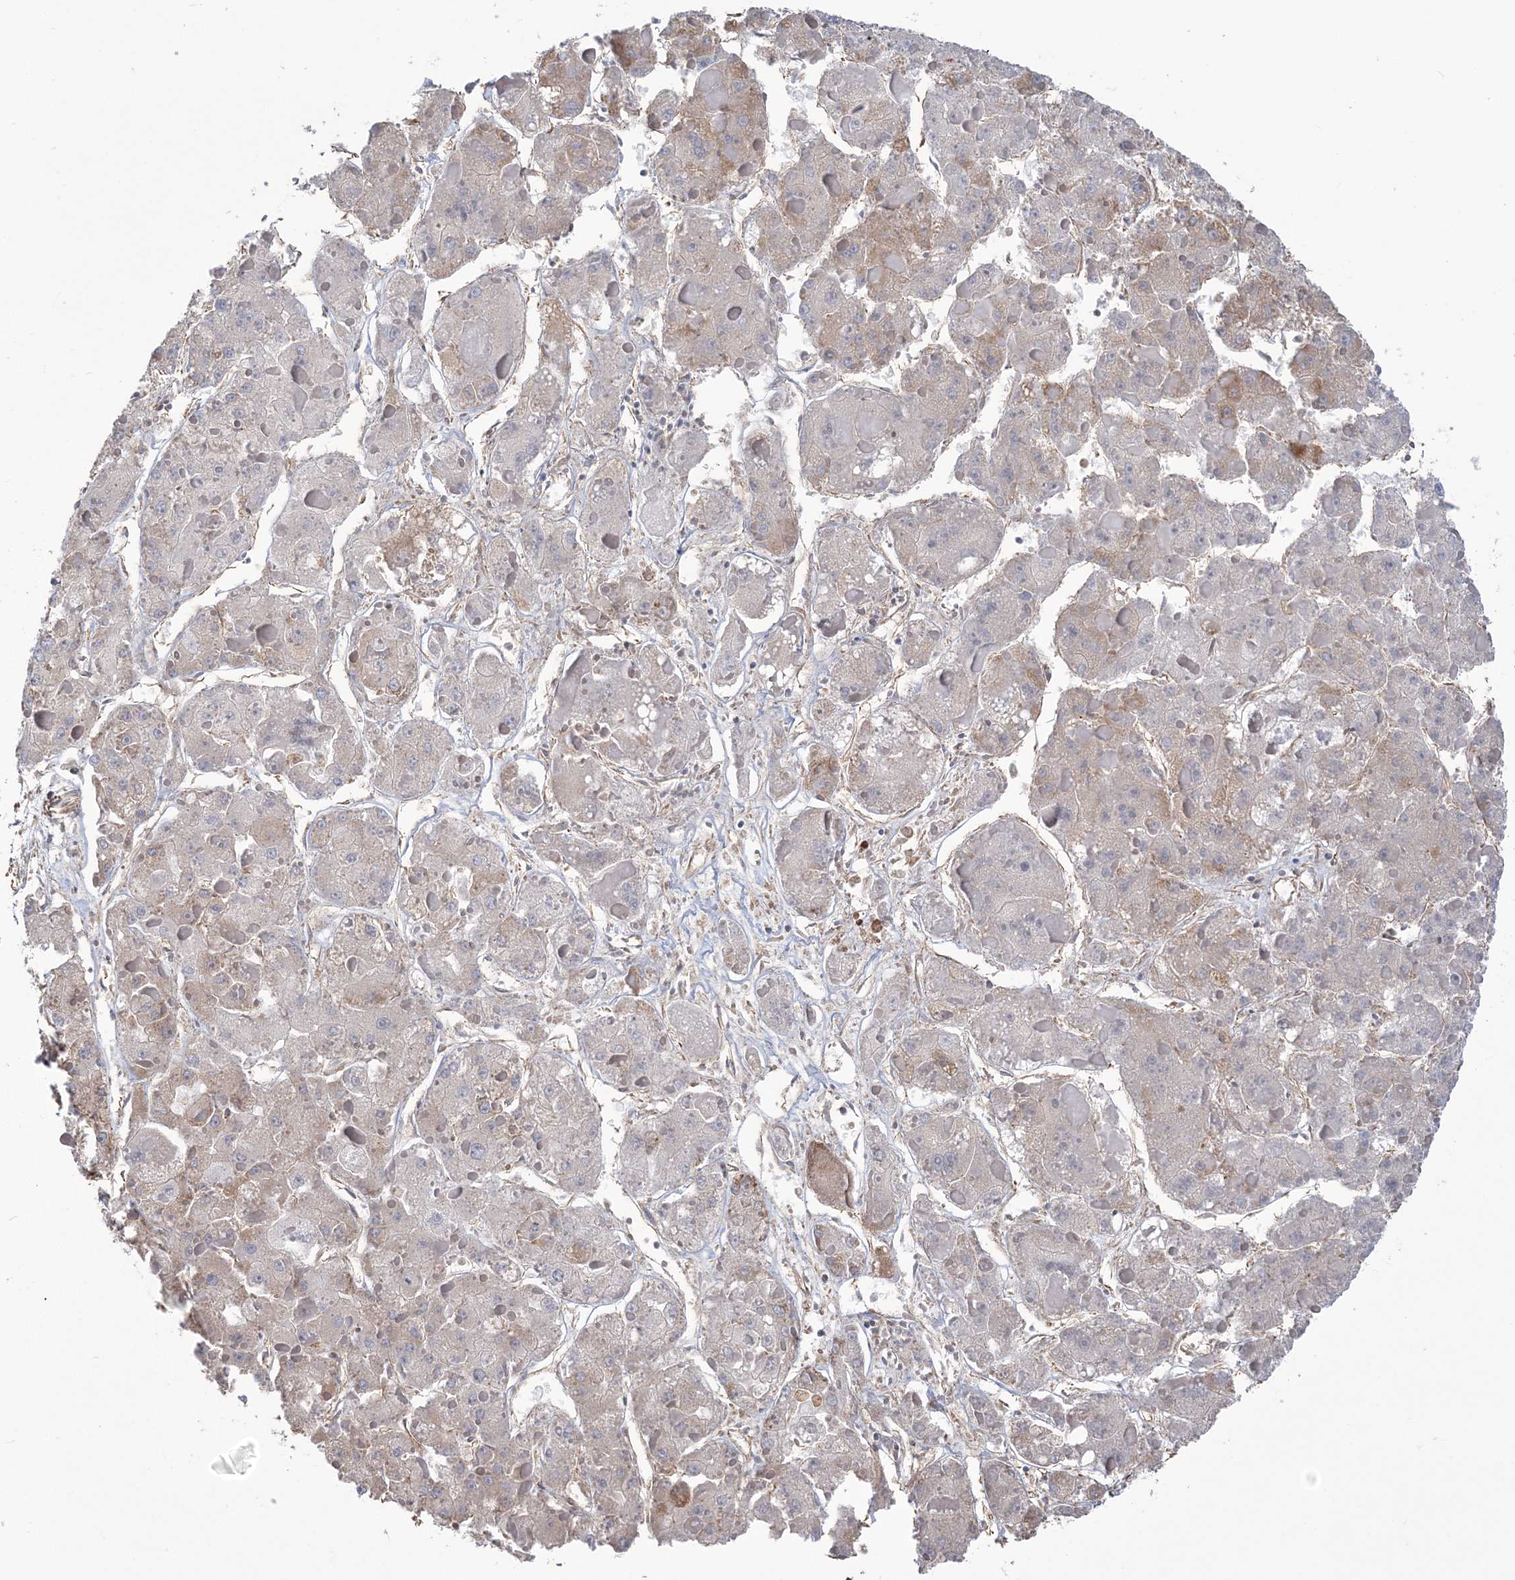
{"staining": {"intensity": "weak", "quantity": "<25%", "location": "cytoplasmic/membranous"}, "tissue": "liver cancer", "cell_type": "Tumor cells", "image_type": "cancer", "snomed": [{"axis": "morphology", "description": "Carcinoma, Hepatocellular, NOS"}, {"axis": "topography", "description": "Liver"}], "caption": "Human liver cancer stained for a protein using immunohistochemistry (IHC) displays no staining in tumor cells.", "gene": "ZNF821", "patient": {"sex": "female", "age": 73}}